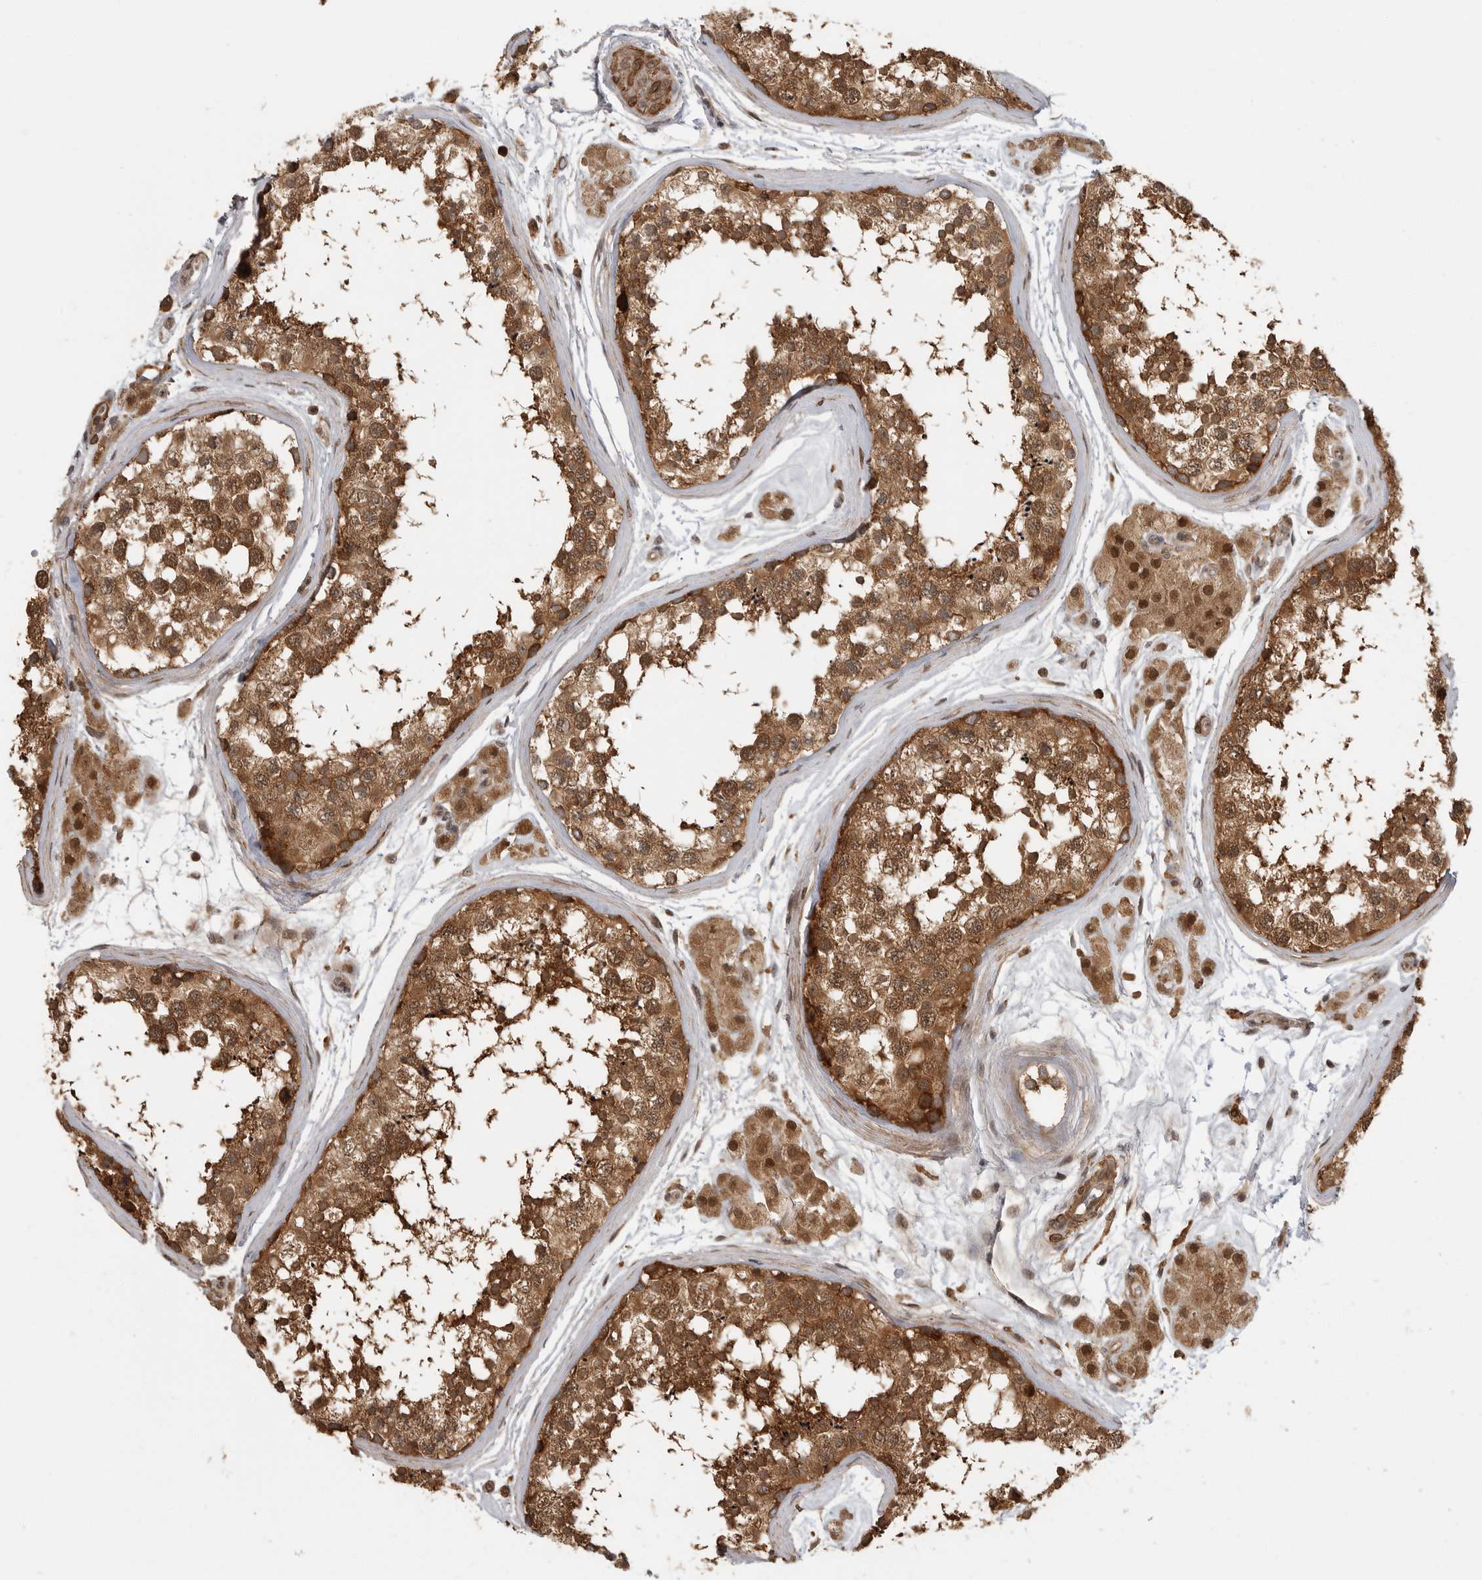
{"staining": {"intensity": "moderate", "quantity": ">75%", "location": "cytoplasmic/membranous,nuclear"}, "tissue": "testis", "cell_type": "Cells in seminiferous ducts", "image_type": "normal", "snomed": [{"axis": "morphology", "description": "Normal tissue, NOS"}, {"axis": "topography", "description": "Testis"}], "caption": "Protein expression analysis of normal testis reveals moderate cytoplasmic/membranous,nuclear expression in about >75% of cells in seminiferous ducts. (DAB (3,3'-diaminobenzidine) IHC, brown staining for protein, blue staining for nuclei).", "gene": "ERN1", "patient": {"sex": "male", "age": 56}}